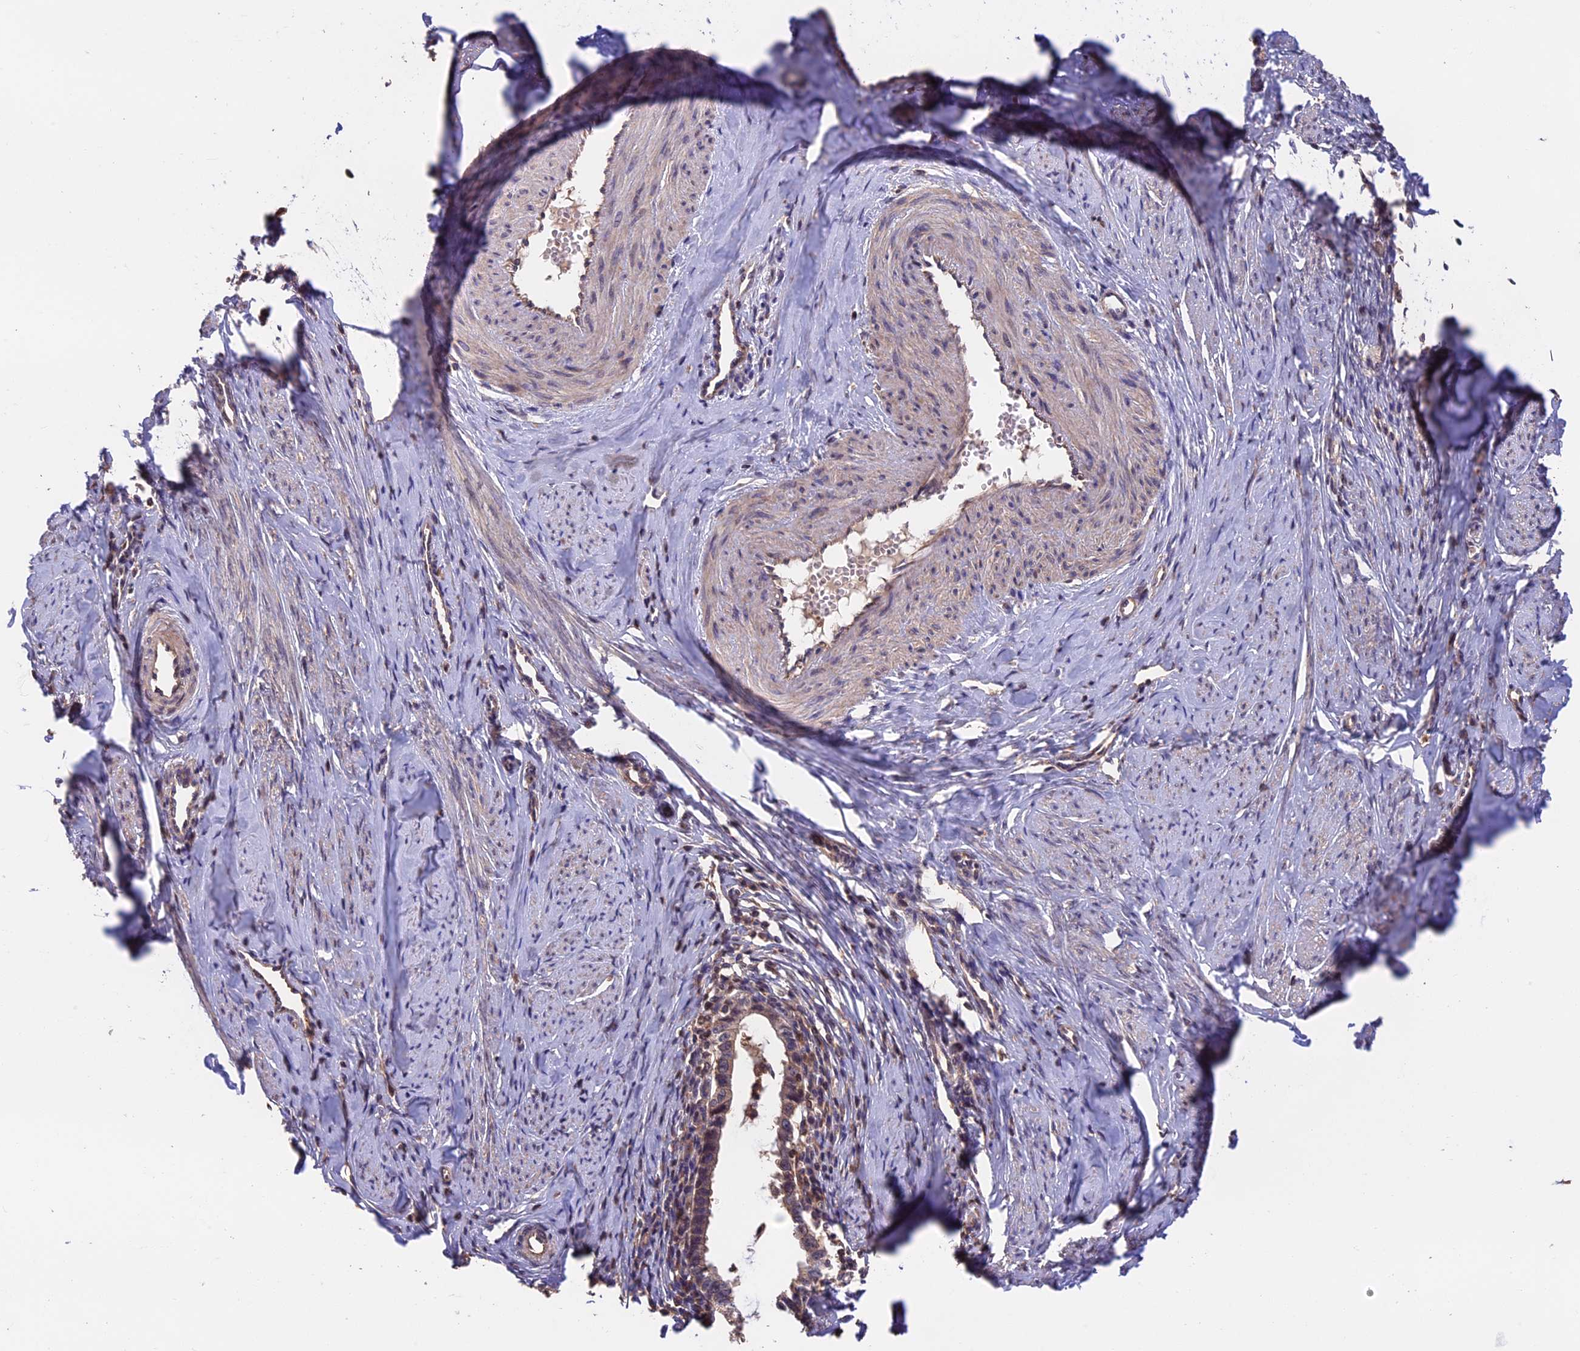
{"staining": {"intensity": "moderate", "quantity": ">75%", "location": "cytoplasmic/membranous"}, "tissue": "cervical cancer", "cell_type": "Tumor cells", "image_type": "cancer", "snomed": [{"axis": "morphology", "description": "Adenocarcinoma, NOS"}, {"axis": "topography", "description": "Cervix"}], "caption": "Tumor cells display medium levels of moderate cytoplasmic/membranous positivity in about >75% of cells in human adenocarcinoma (cervical).", "gene": "PKD2L2", "patient": {"sex": "female", "age": 36}}